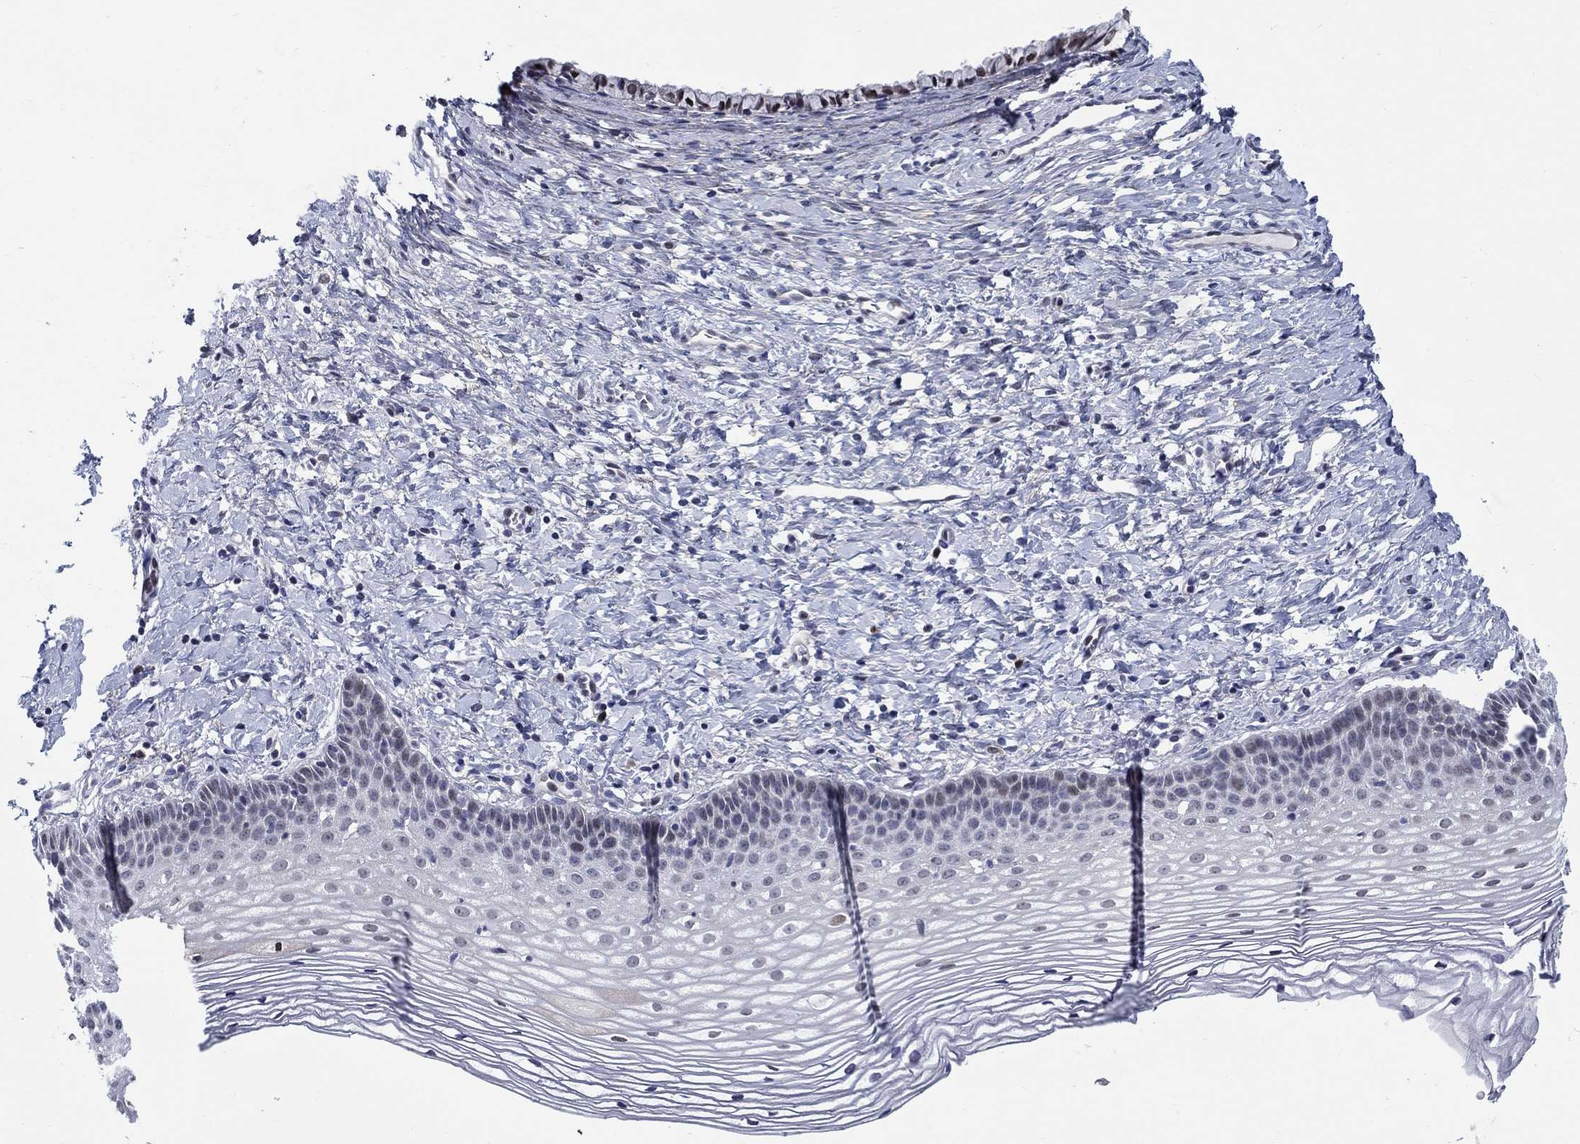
{"staining": {"intensity": "negative", "quantity": "none", "location": "none"}, "tissue": "cervix", "cell_type": "Glandular cells", "image_type": "normal", "snomed": [{"axis": "morphology", "description": "Normal tissue, NOS"}, {"axis": "topography", "description": "Cervix"}], "caption": "An image of cervix stained for a protein demonstrates no brown staining in glandular cells.", "gene": "C16orf46", "patient": {"sex": "female", "age": 39}}